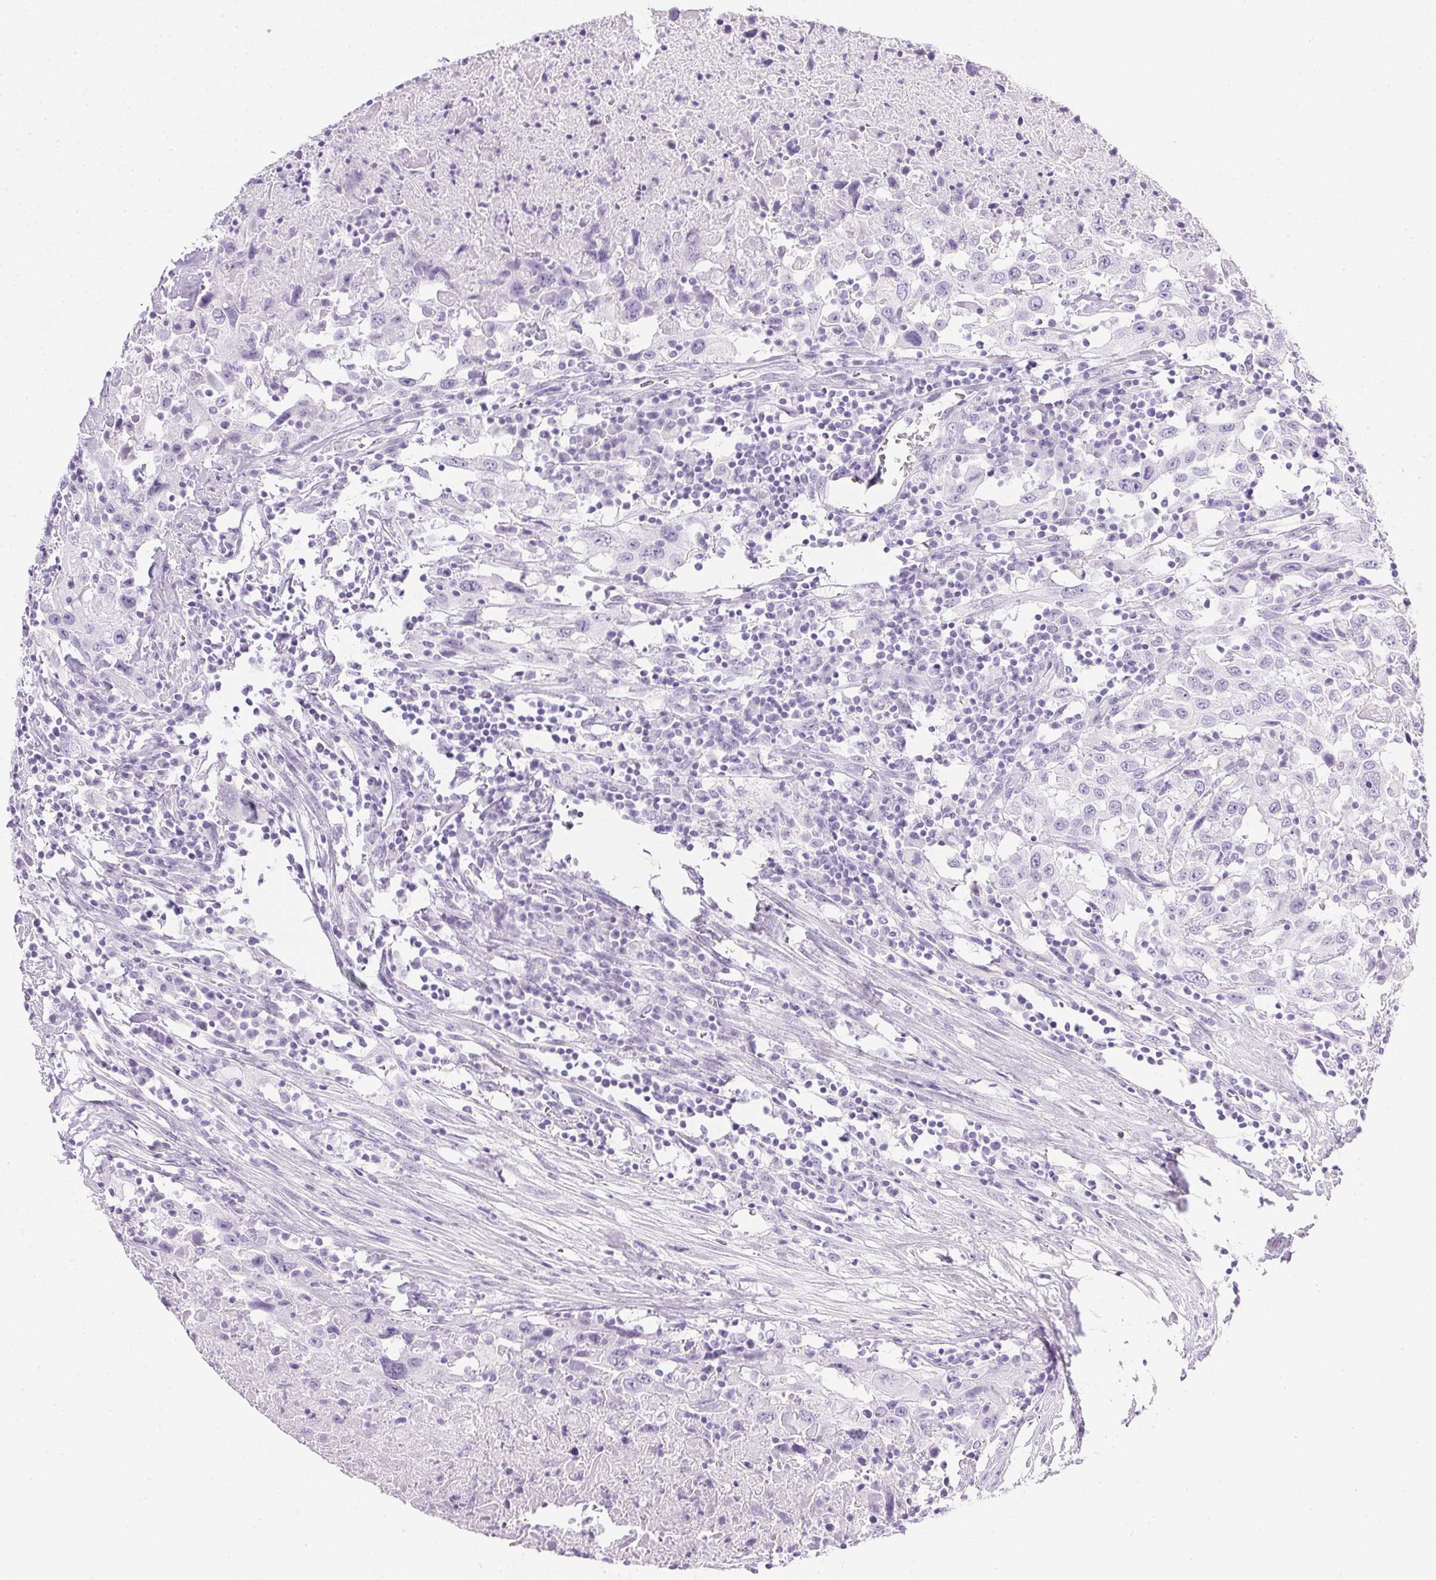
{"staining": {"intensity": "negative", "quantity": "none", "location": "none"}, "tissue": "urothelial cancer", "cell_type": "Tumor cells", "image_type": "cancer", "snomed": [{"axis": "morphology", "description": "Urothelial carcinoma, High grade"}, {"axis": "topography", "description": "Urinary bladder"}], "caption": "This is an immunohistochemistry (IHC) micrograph of human urothelial carcinoma (high-grade). There is no staining in tumor cells.", "gene": "CPB1", "patient": {"sex": "male", "age": 61}}